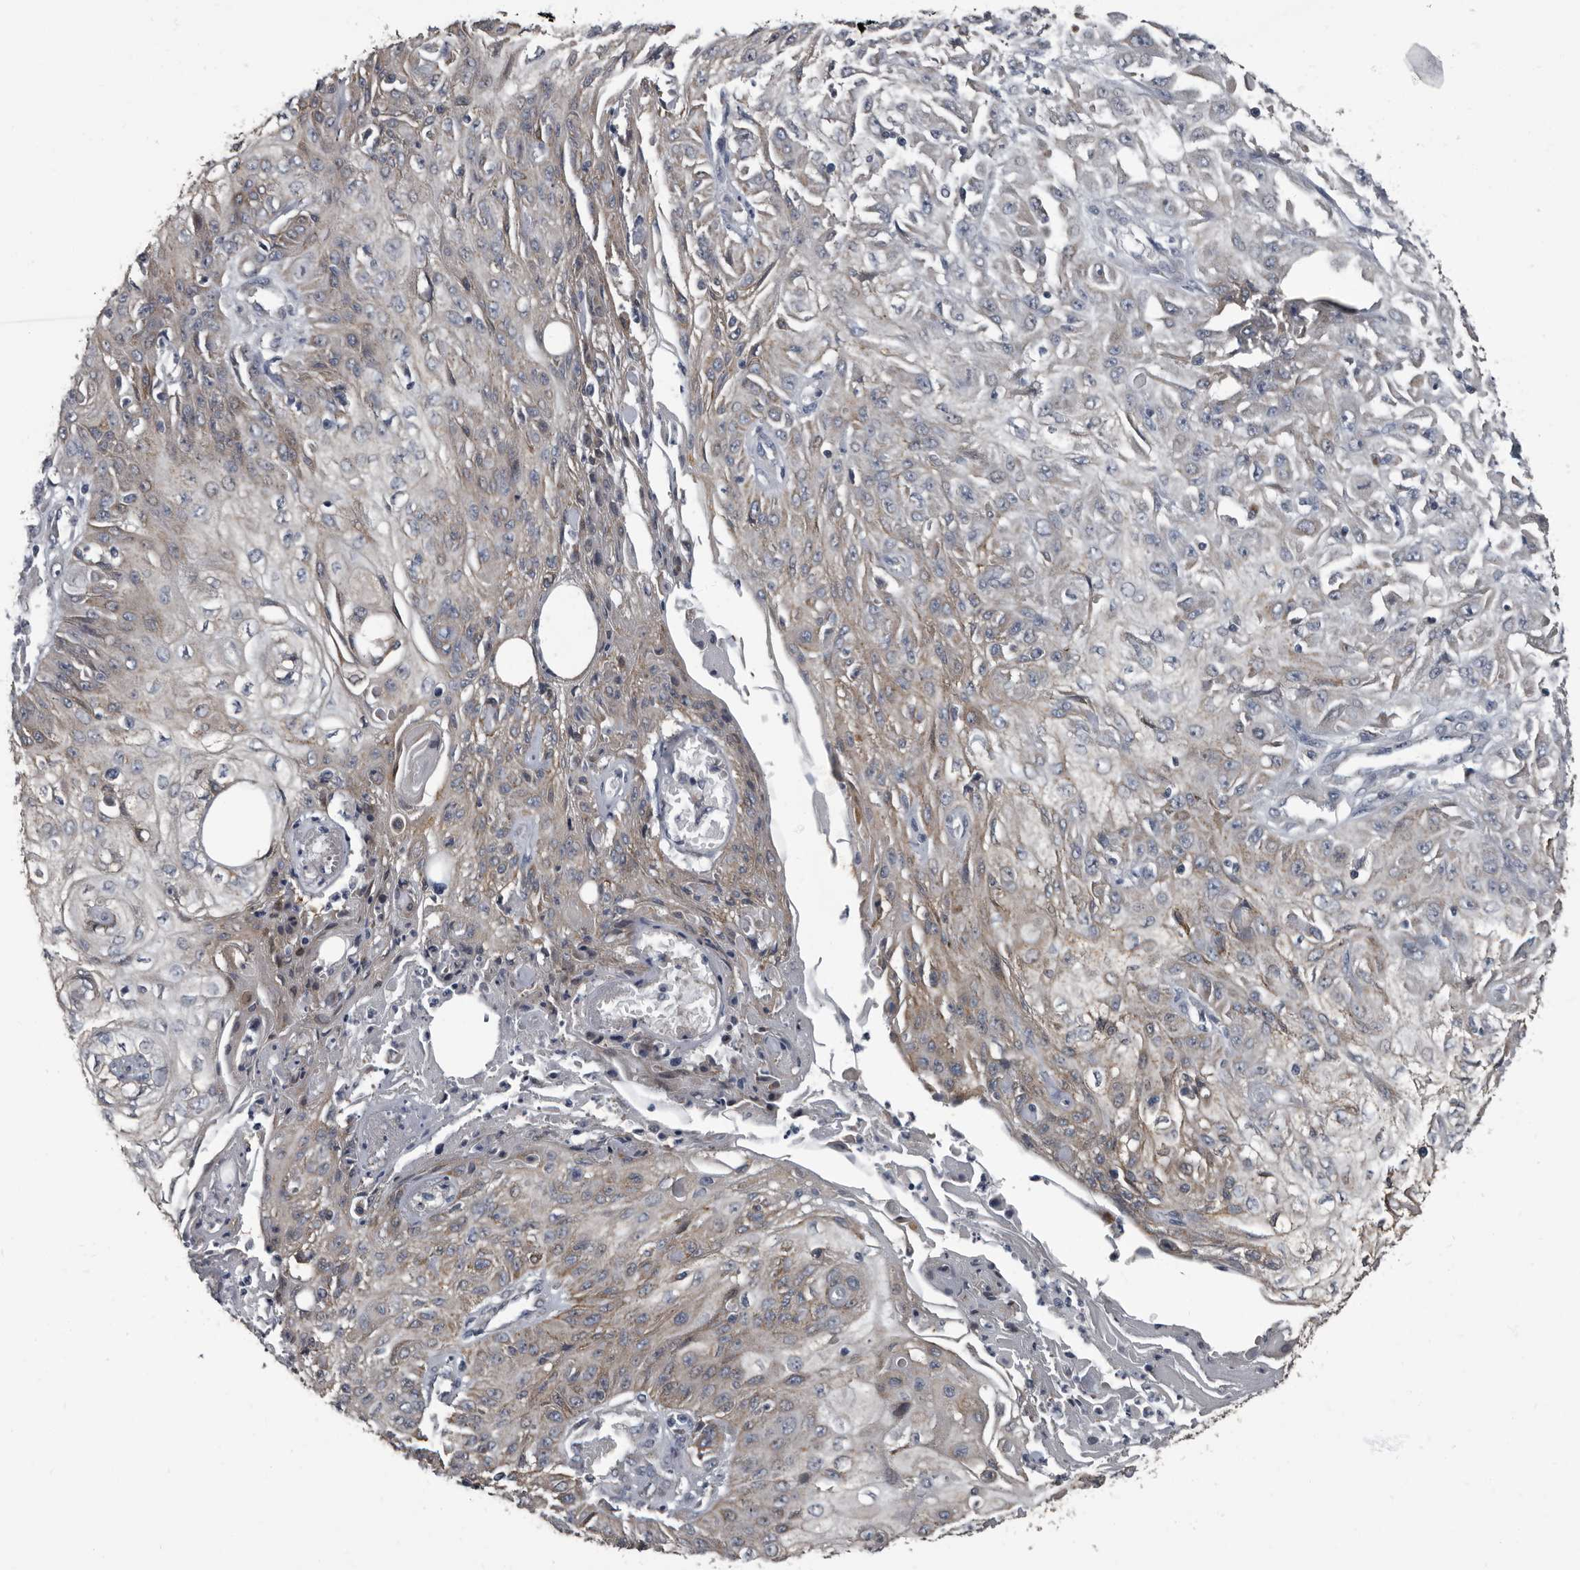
{"staining": {"intensity": "weak", "quantity": "<25%", "location": "cytoplasmic/membranous"}, "tissue": "skin cancer", "cell_type": "Tumor cells", "image_type": "cancer", "snomed": [{"axis": "morphology", "description": "Squamous cell carcinoma, NOS"}, {"axis": "morphology", "description": "Squamous cell carcinoma, metastatic, NOS"}, {"axis": "topography", "description": "Skin"}, {"axis": "topography", "description": "Lymph node"}], "caption": "A photomicrograph of human skin cancer is negative for staining in tumor cells. The staining was performed using DAB (3,3'-diaminobenzidine) to visualize the protein expression in brown, while the nuclei were stained in blue with hematoxylin (Magnification: 20x).", "gene": "TPD52L1", "patient": {"sex": "male", "age": 75}}